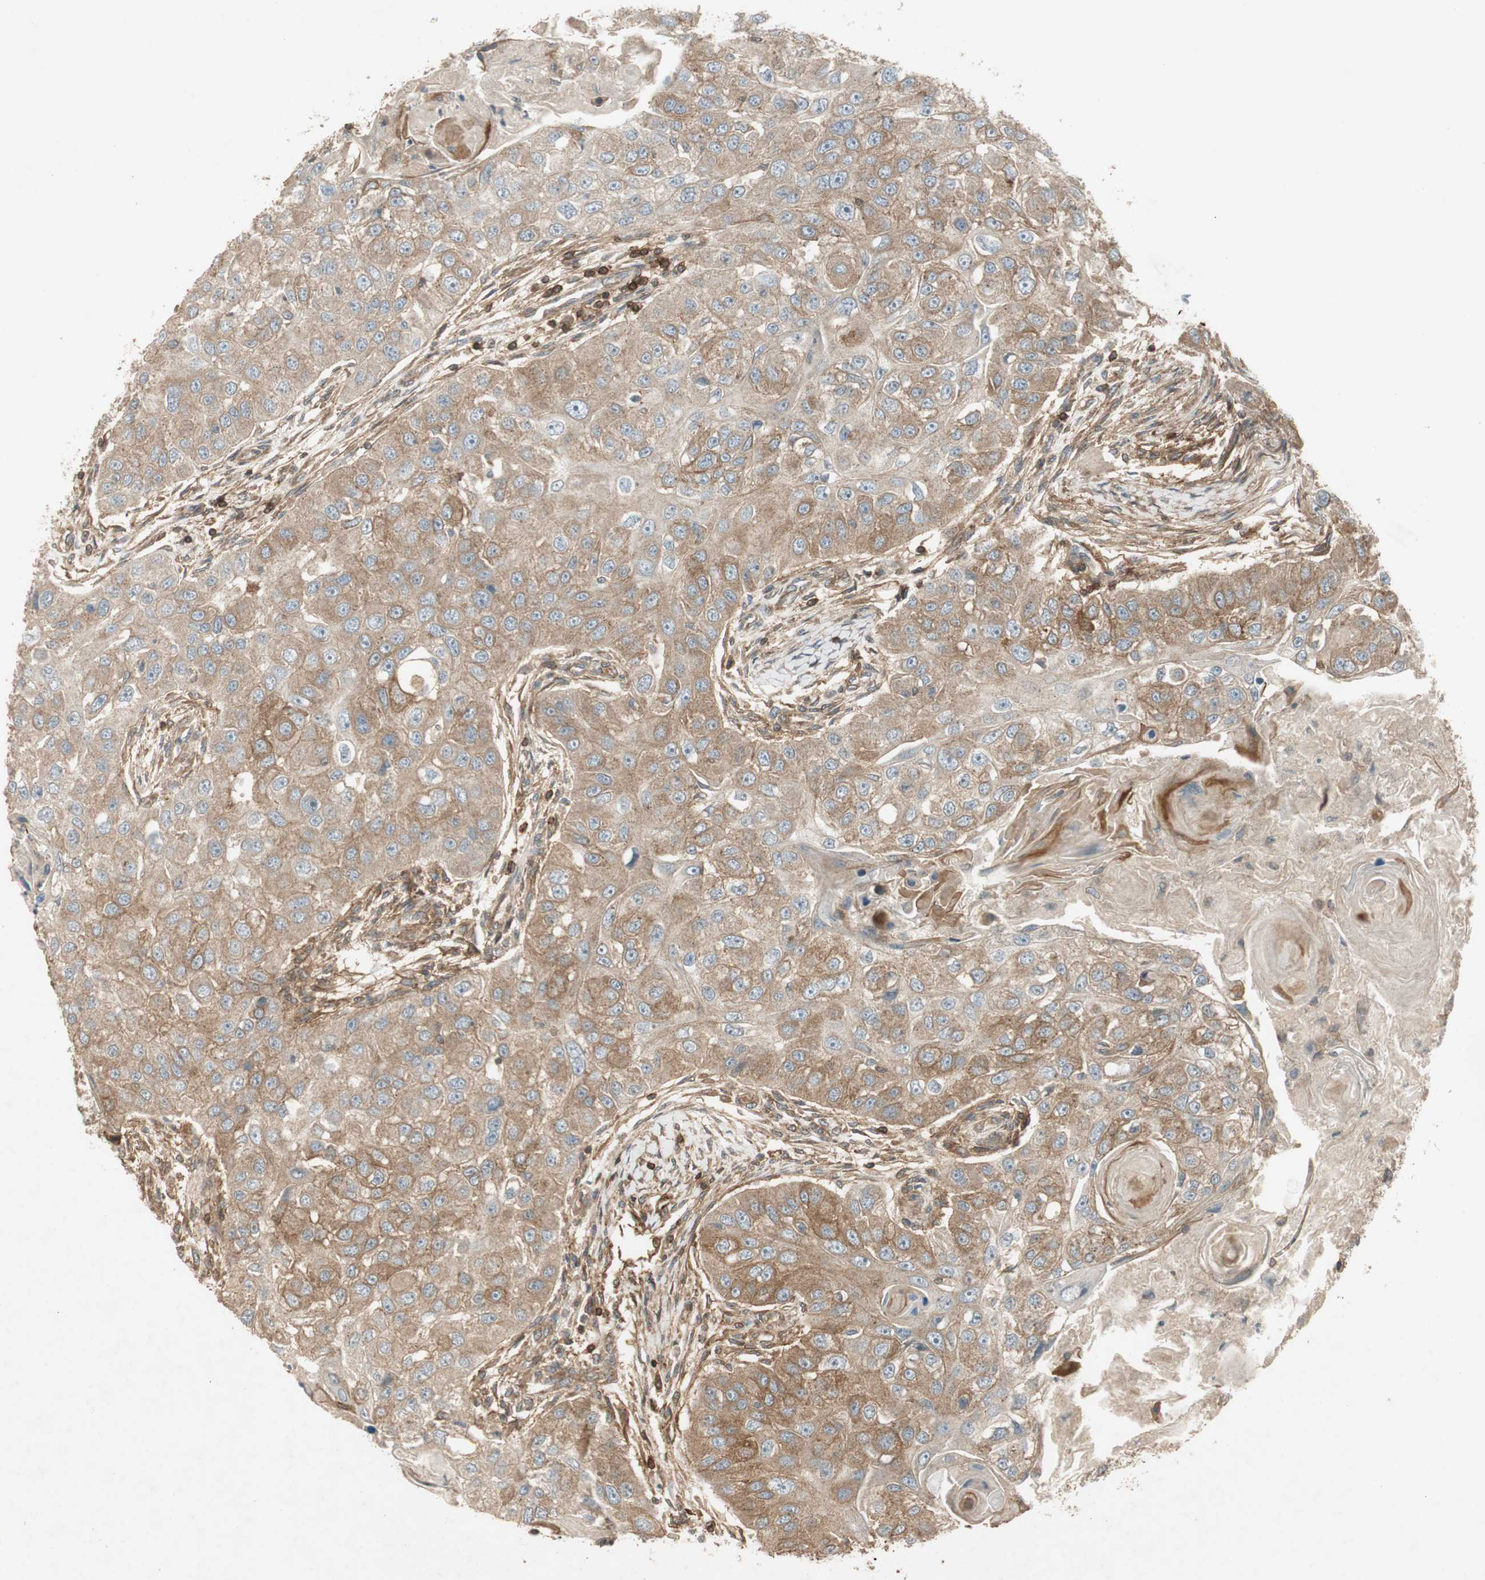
{"staining": {"intensity": "moderate", "quantity": ">75%", "location": "cytoplasmic/membranous"}, "tissue": "head and neck cancer", "cell_type": "Tumor cells", "image_type": "cancer", "snomed": [{"axis": "morphology", "description": "Normal tissue, NOS"}, {"axis": "morphology", "description": "Squamous cell carcinoma, NOS"}, {"axis": "topography", "description": "Skeletal muscle"}, {"axis": "topography", "description": "Head-Neck"}], "caption": "An immunohistochemistry (IHC) micrograph of tumor tissue is shown. Protein staining in brown labels moderate cytoplasmic/membranous positivity in squamous cell carcinoma (head and neck) within tumor cells.", "gene": "BTN3A3", "patient": {"sex": "male", "age": 51}}